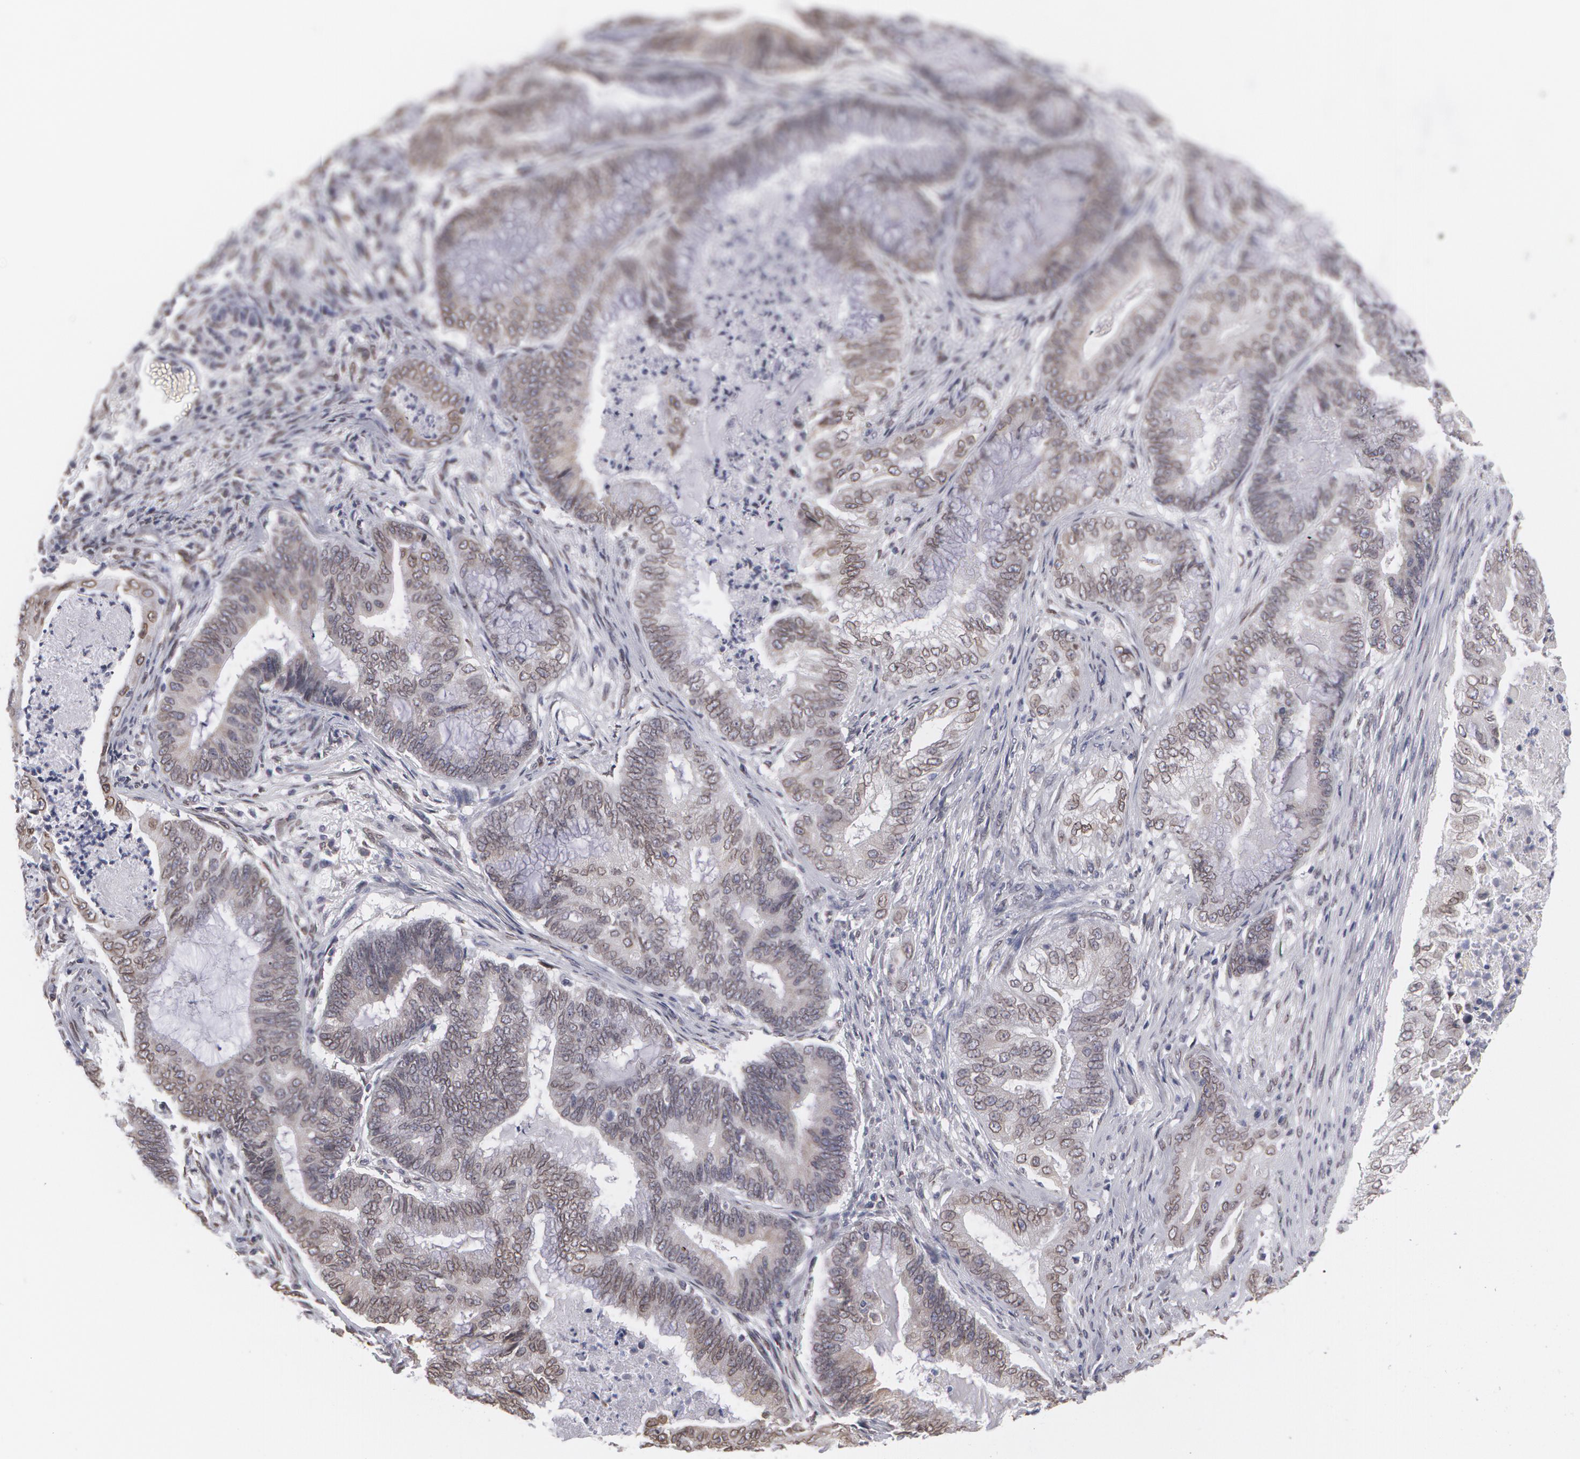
{"staining": {"intensity": "weak", "quantity": "25%-75%", "location": "nuclear"}, "tissue": "endometrial cancer", "cell_type": "Tumor cells", "image_type": "cancer", "snomed": [{"axis": "morphology", "description": "Adenocarcinoma, NOS"}, {"axis": "topography", "description": "Endometrium"}], "caption": "IHC of endometrial cancer (adenocarcinoma) reveals low levels of weak nuclear staining in approximately 25%-75% of tumor cells. Immunohistochemistry (ihc) stains the protein in brown and the nuclei are stained blue.", "gene": "EMD", "patient": {"sex": "female", "age": 63}}